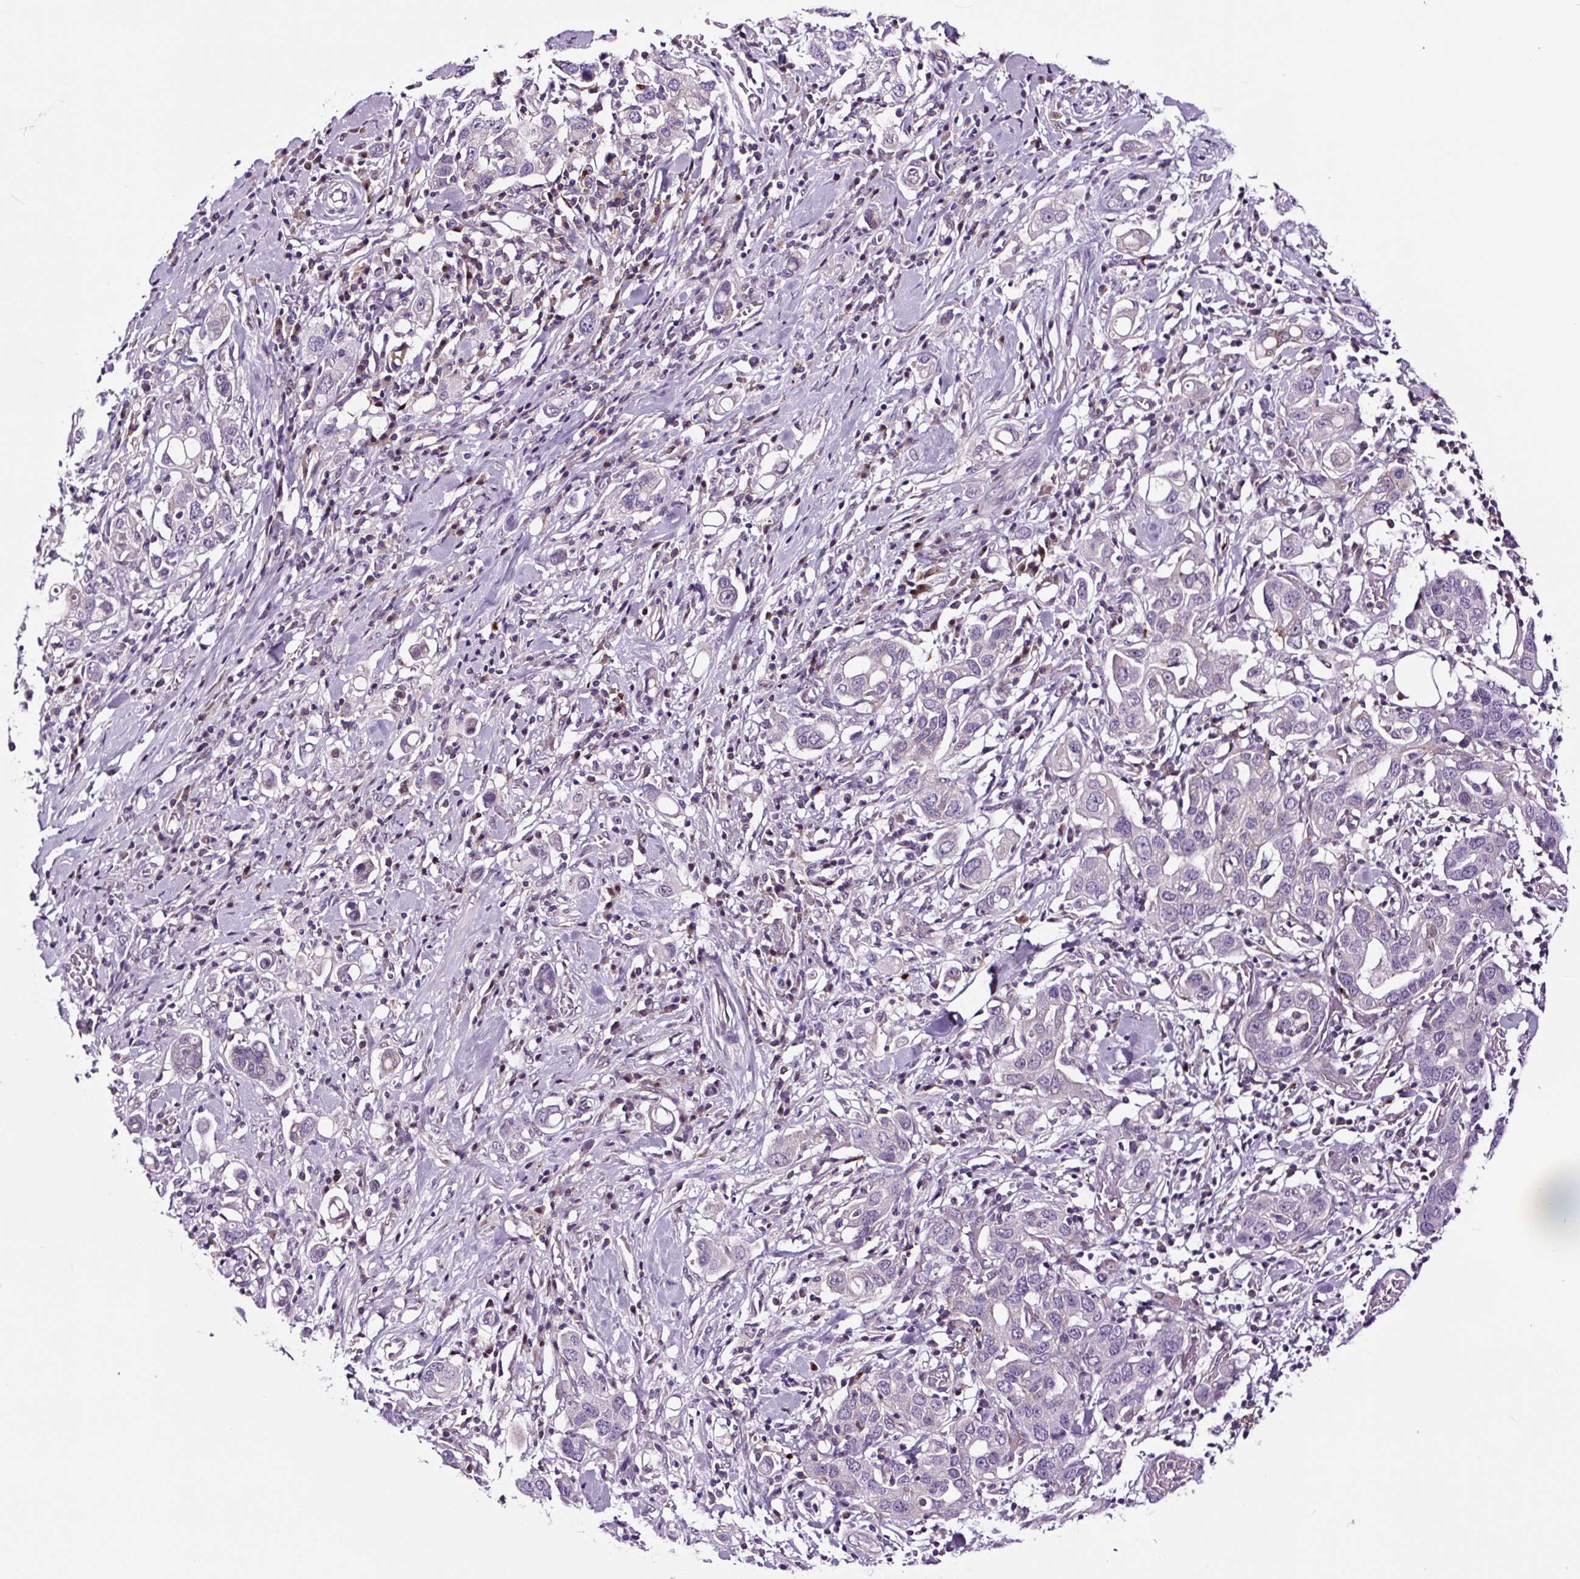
{"staining": {"intensity": "negative", "quantity": "none", "location": "none"}, "tissue": "stomach cancer", "cell_type": "Tumor cells", "image_type": "cancer", "snomed": [{"axis": "morphology", "description": "Adenocarcinoma, NOS"}, {"axis": "topography", "description": "Stomach, upper"}], "caption": "IHC of stomach cancer demonstrates no staining in tumor cells.", "gene": "TAFA3", "patient": {"sex": "male", "age": 62}}